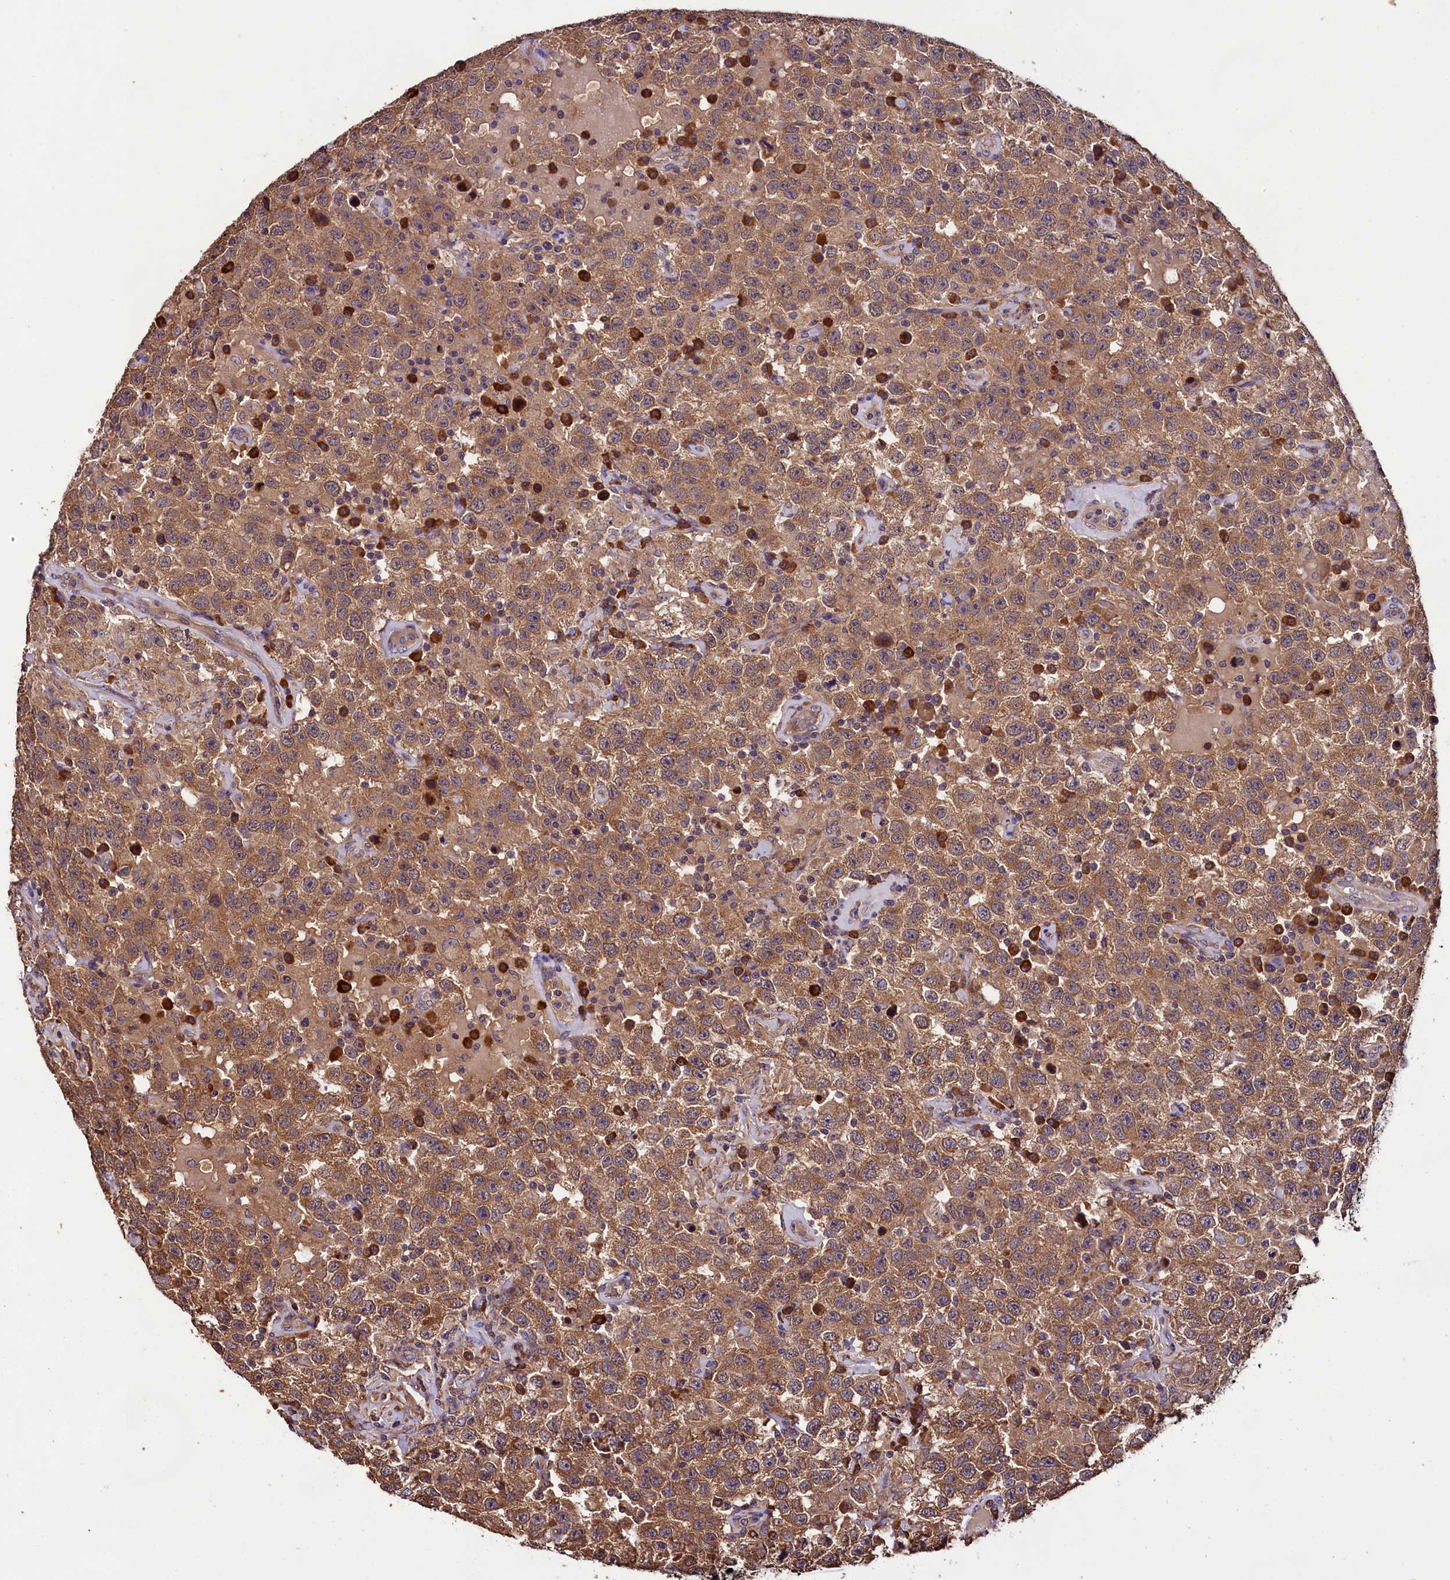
{"staining": {"intensity": "moderate", "quantity": ">75%", "location": "cytoplasmic/membranous"}, "tissue": "testis cancer", "cell_type": "Tumor cells", "image_type": "cancer", "snomed": [{"axis": "morphology", "description": "Seminoma, NOS"}, {"axis": "topography", "description": "Testis"}], "caption": "DAB (3,3'-diaminobenzidine) immunohistochemical staining of testis cancer reveals moderate cytoplasmic/membranous protein positivity in approximately >75% of tumor cells.", "gene": "ENKD1", "patient": {"sex": "male", "age": 41}}